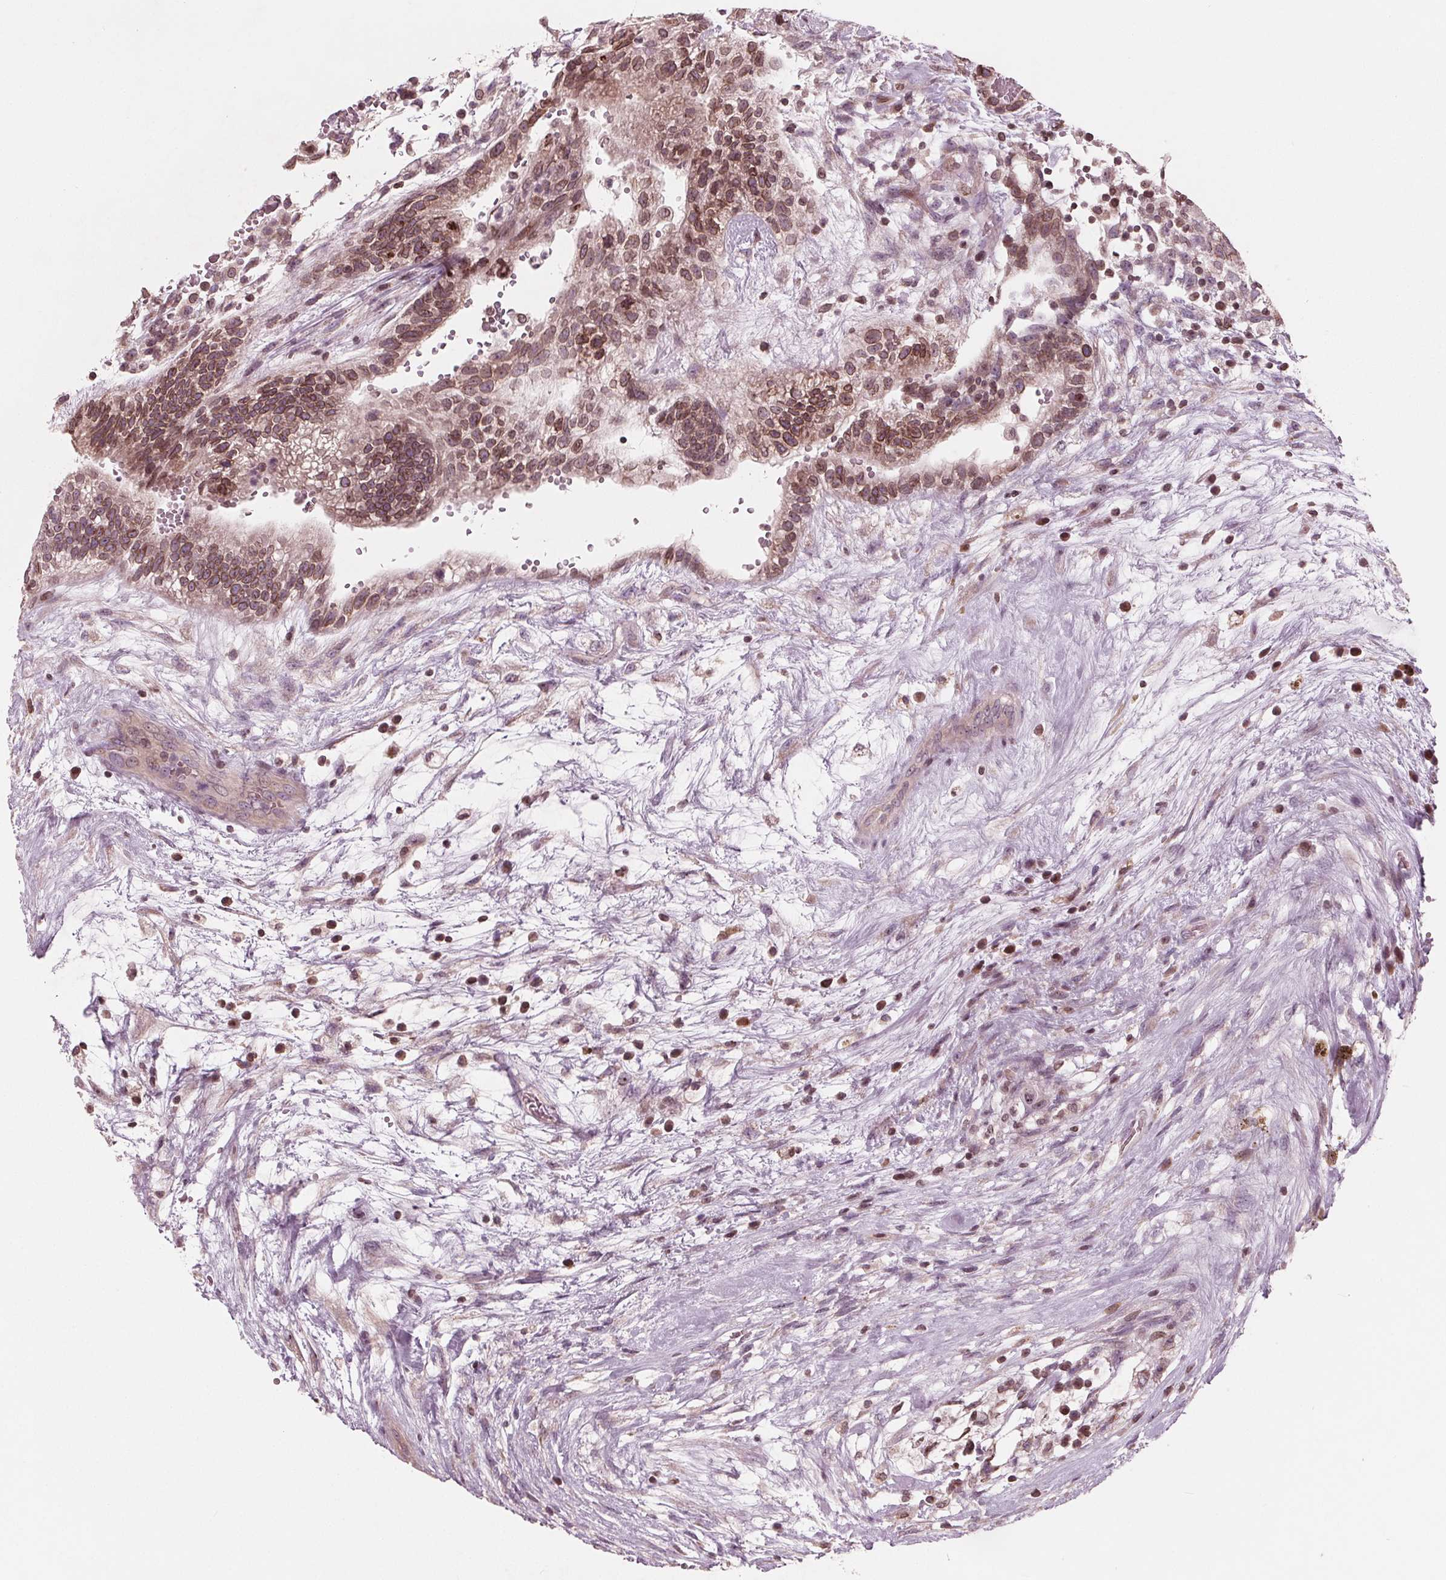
{"staining": {"intensity": "moderate", "quantity": ">75%", "location": "cytoplasmic/membranous,nuclear"}, "tissue": "testis cancer", "cell_type": "Tumor cells", "image_type": "cancer", "snomed": [{"axis": "morphology", "description": "Normal tissue, NOS"}, {"axis": "morphology", "description": "Carcinoma, Embryonal, NOS"}, {"axis": "topography", "description": "Testis"}], "caption": "An IHC histopathology image of neoplastic tissue is shown. Protein staining in brown labels moderate cytoplasmic/membranous and nuclear positivity in embryonal carcinoma (testis) within tumor cells.", "gene": "NUP210", "patient": {"sex": "male", "age": 32}}